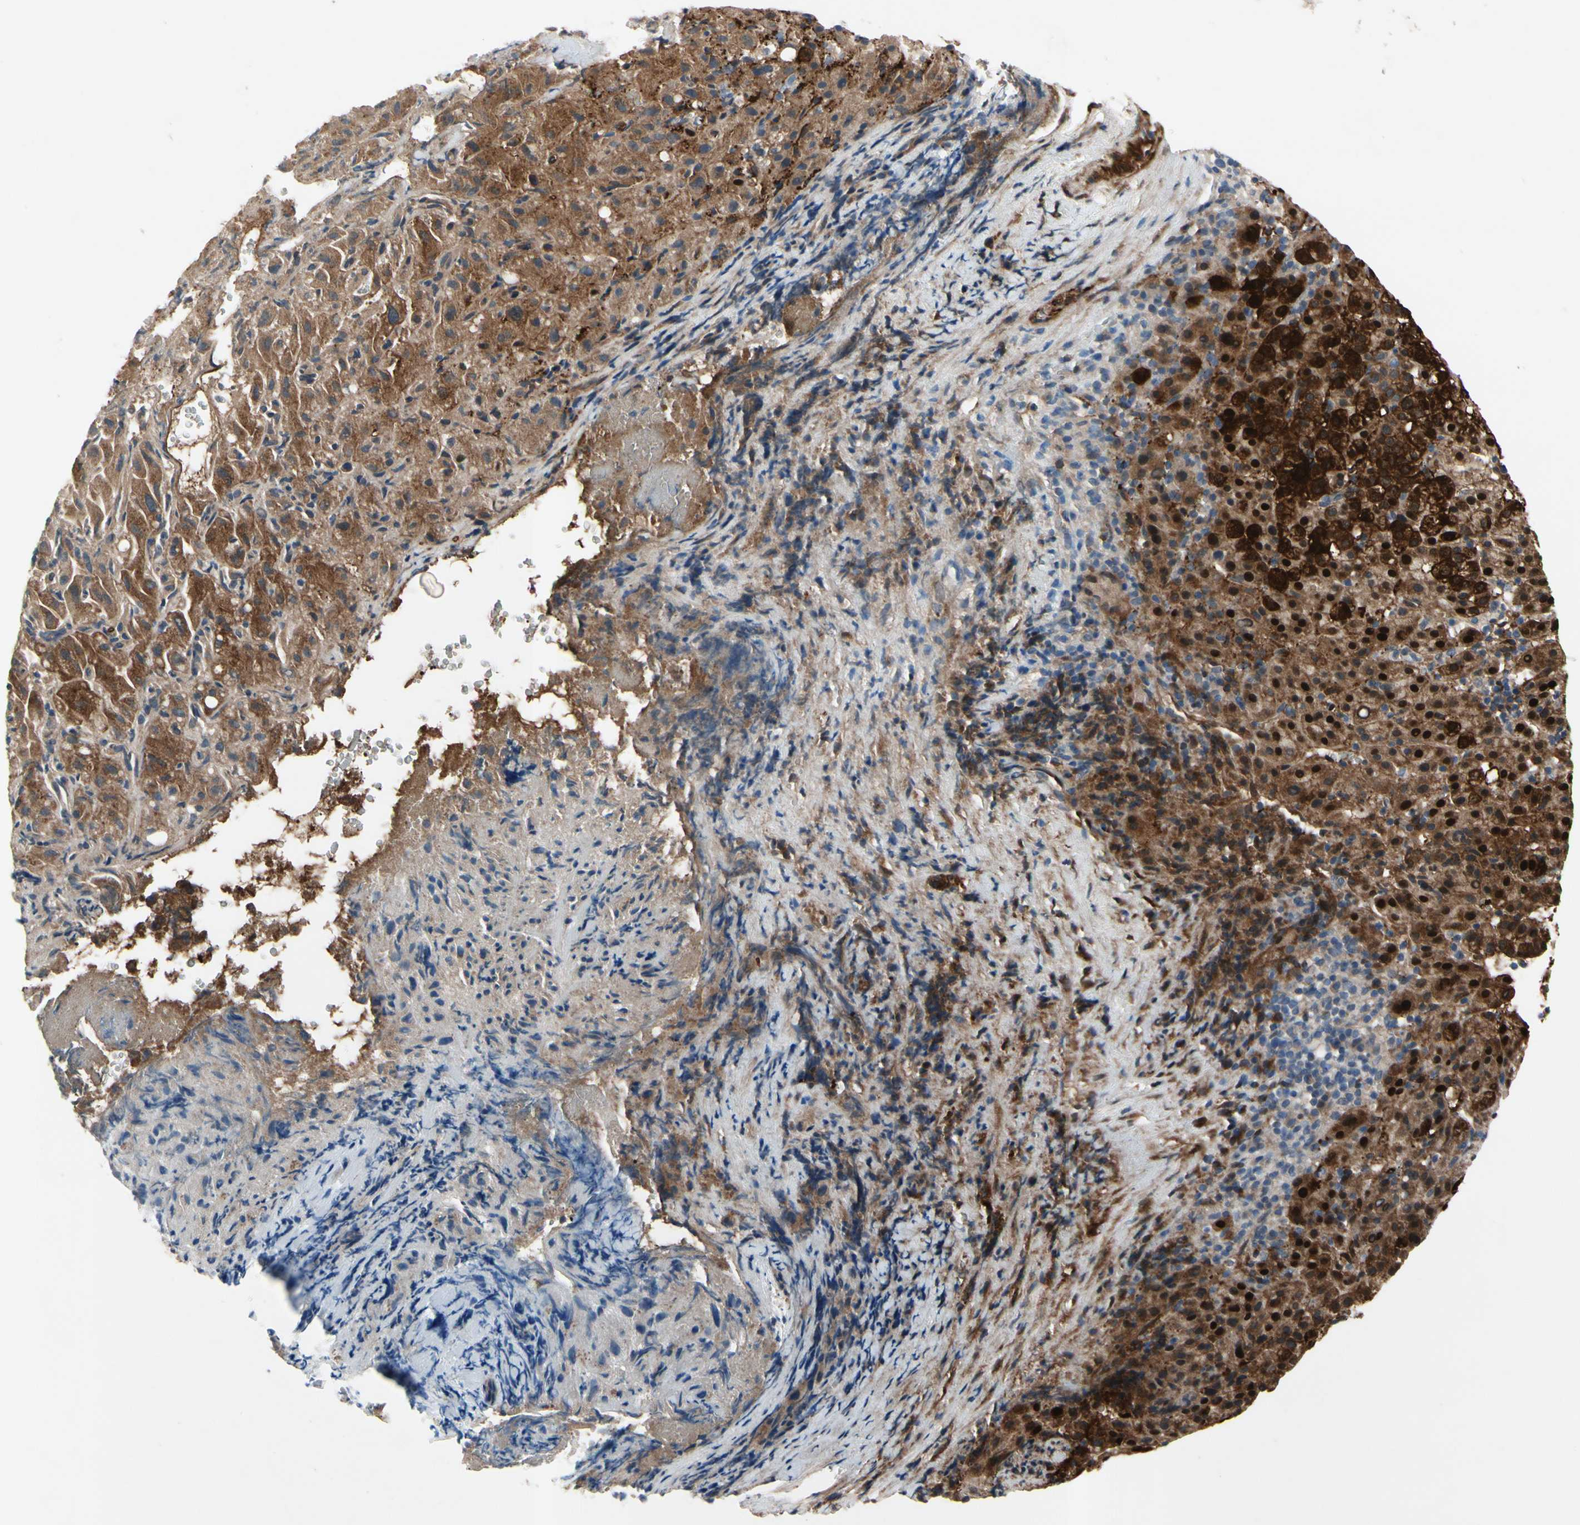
{"staining": {"intensity": "strong", "quantity": ">75%", "location": "cytoplasmic/membranous,nuclear"}, "tissue": "liver cancer", "cell_type": "Tumor cells", "image_type": "cancer", "snomed": [{"axis": "morphology", "description": "Carcinoma, Hepatocellular, NOS"}, {"axis": "topography", "description": "Liver"}], "caption": "About >75% of tumor cells in human hepatocellular carcinoma (liver) exhibit strong cytoplasmic/membranous and nuclear protein positivity as visualized by brown immunohistochemical staining.", "gene": "ICAM5", "patient": {"sex": "female", "age": 58}}